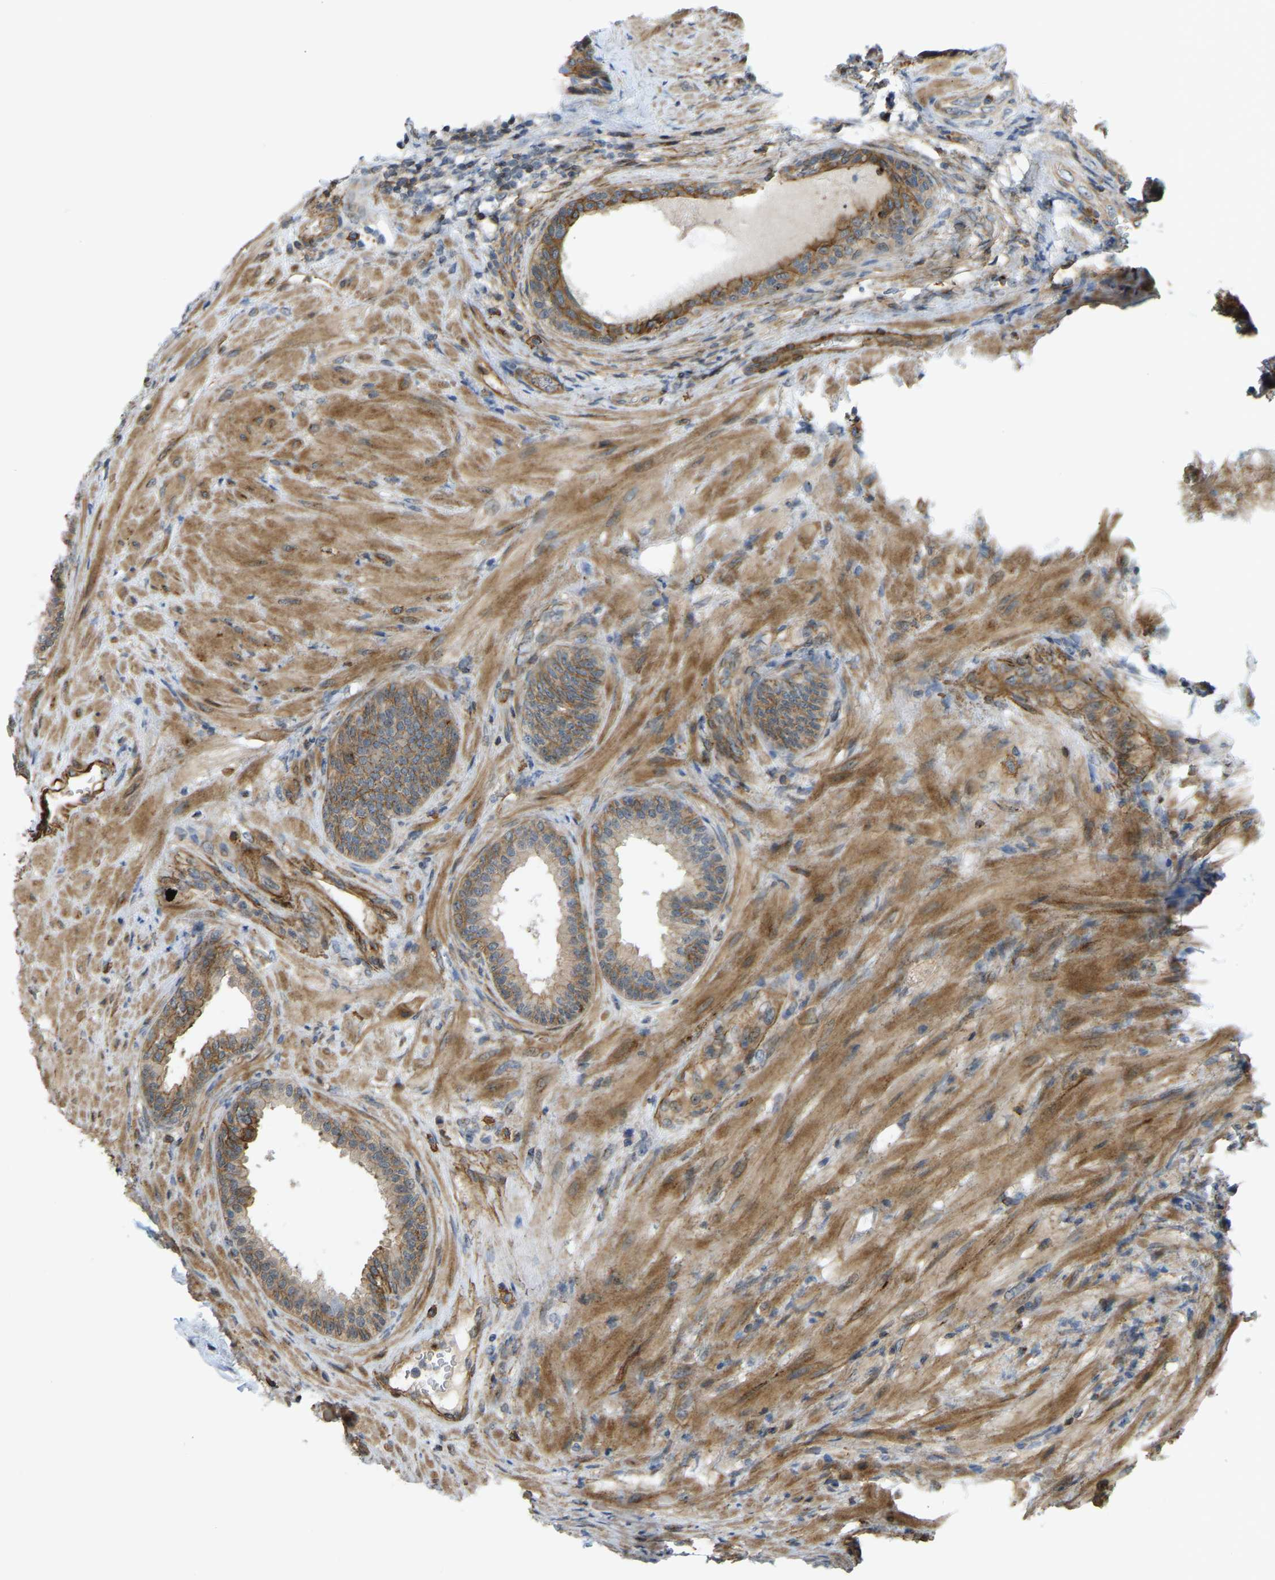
{"staining": {"intensity": "moderate", "quantity": ">75%", "location": "cytoplasmic/membranous"}, "tissue": "prostate", "cell_type": "Glandular cells", "image_type": "normal", "snomed": [{"axis": "morphology", "description": "Normal tissue, NOS"}, {"axis": "topography", "description": "Prostate"}], "caption": "A high-resolution image shows immunohistochemistry staining of benign prostate, which reveals moderate cytoplasmic/membranous staining in approximately >75% of glandular cells.", "gene": "KIAA1671", "patient": {"sex": "male", "age": 76}}